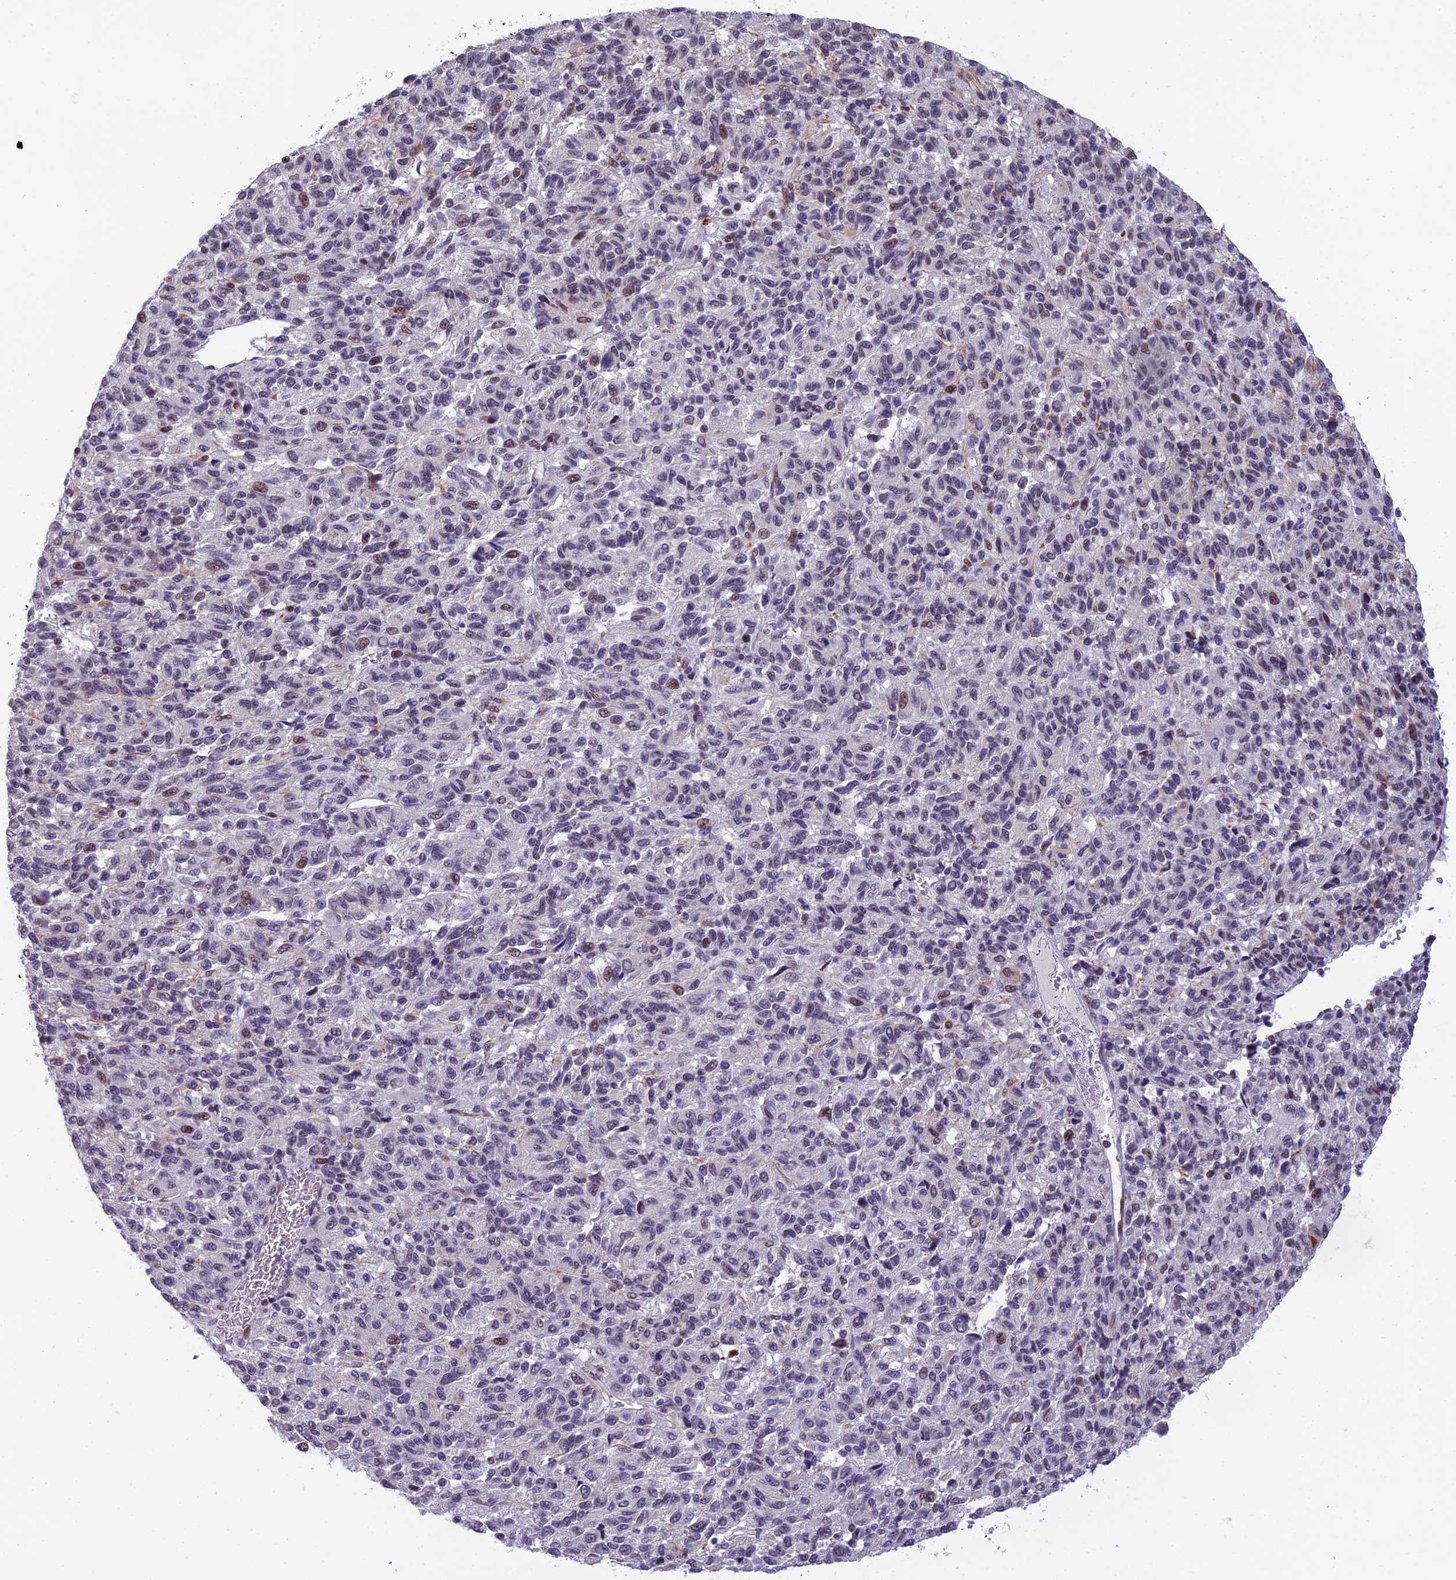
{"staining": {"intensity": "weak", "quantity": "<25%", "location": "nuclear"}, "tissue": "melanoma", "cell_type": "Tumor cells", "image_type": "cancer", "snomed": [{"axis": "morphology", "description": "Malignant melanoma, Metastatic site"}, {"axis": "topography", "description": "Lung"}], "caption": "Immunohistochemistry image of human melanoma stained for a protein (brown), which reveals no positivity in tumor cells.", "gene": "RGS17", "patient": {"sex": "male", "age": 64}}